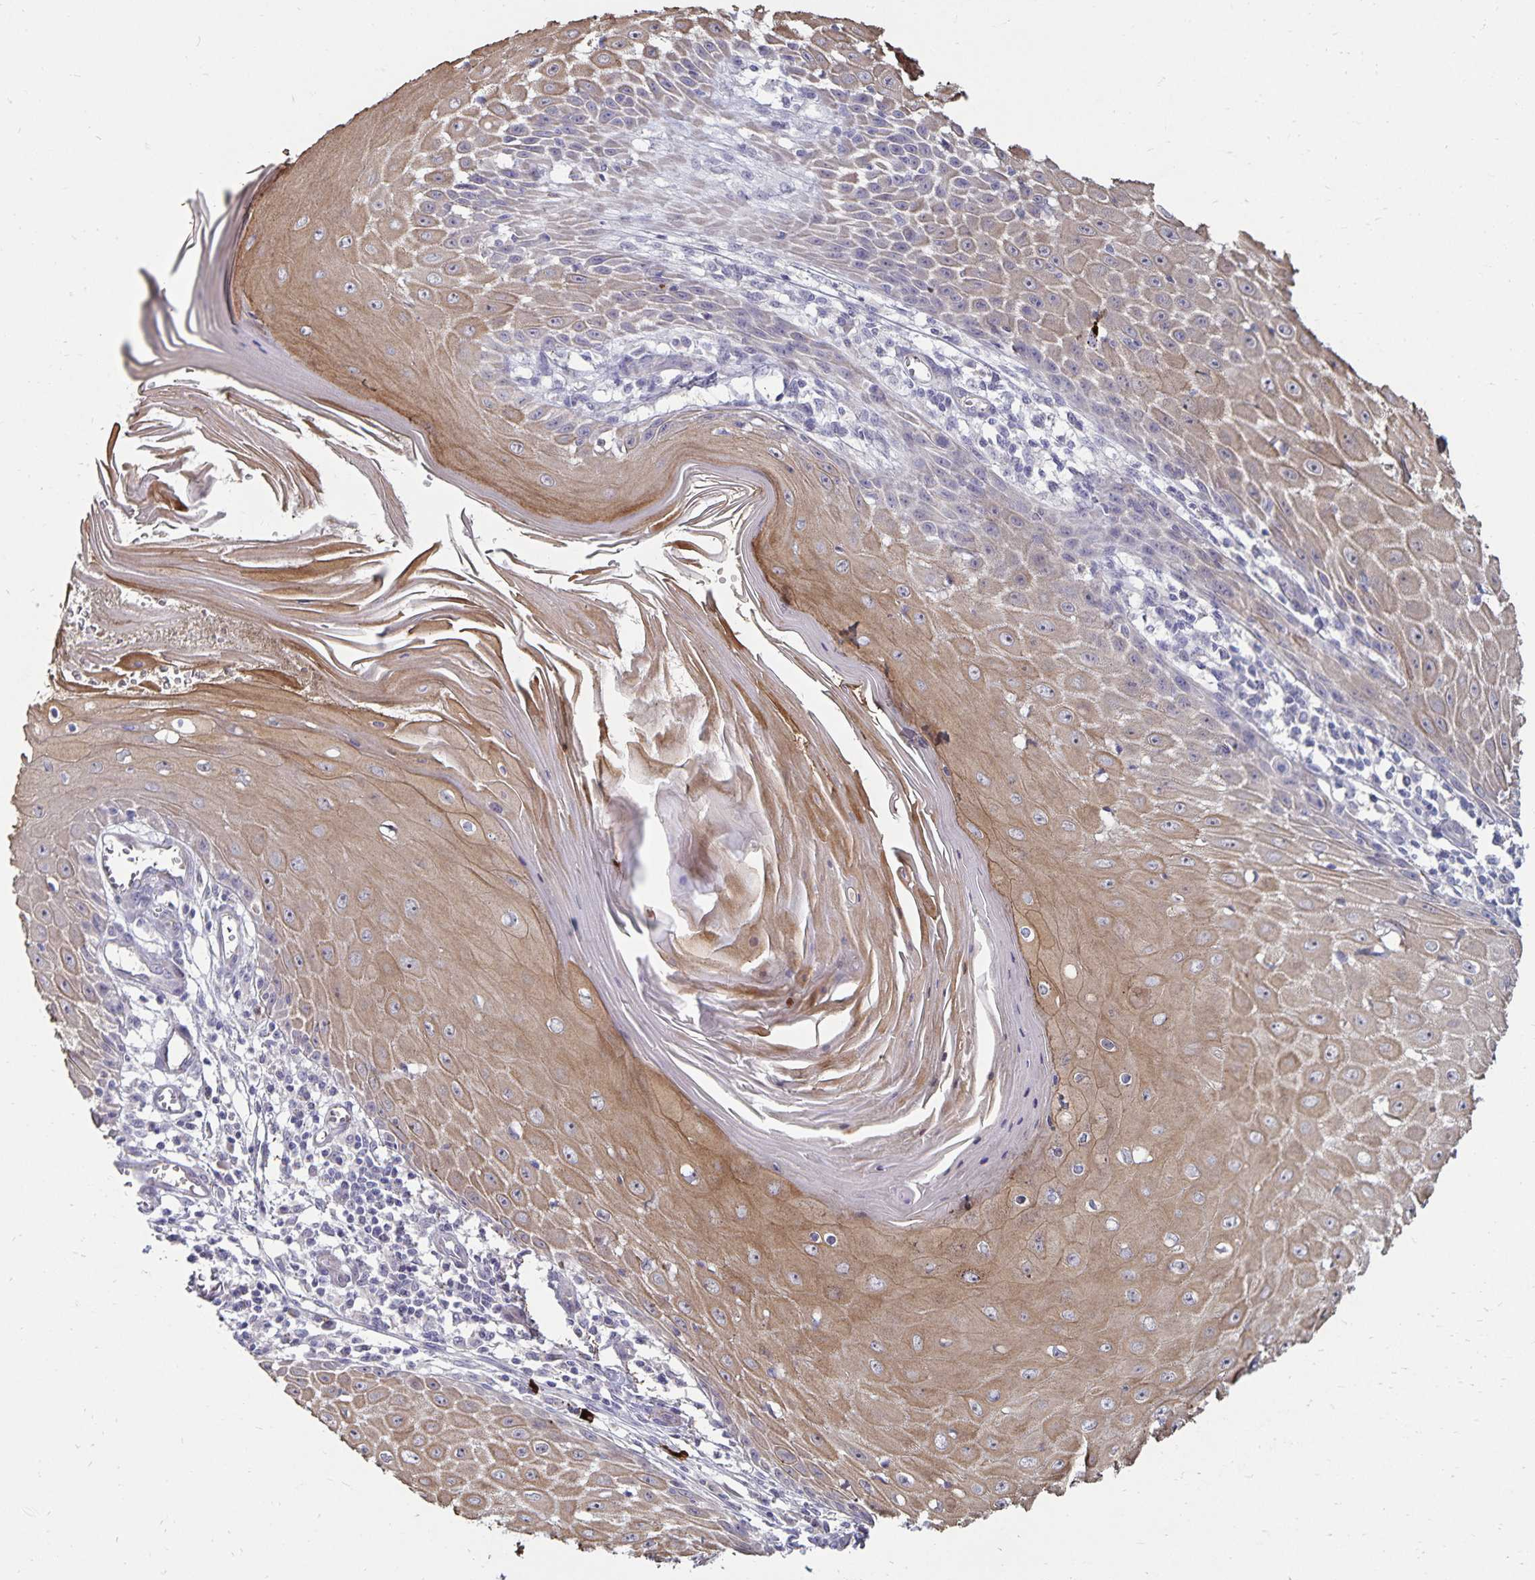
{"staining": {"intensity": "moderate", "quantity": "25%-75%", "location": "cytoplasmic/membranous"}, "tissue": "skin cancer", "cell_type": "Tumor cells", "image_type": "cancer", "snomed": [{"axis": "morphology", "description": "Squamous cell carcinoma, NOS"}, {"axis": "topography", "description": "Skin"}], "caption": "An image of human skin squamous cell carcinoma stained for a protein reveals moderate cytoplasmic/membranous brown staining in tumor cells.", "gene": "CDKN2B", "patient": {"sex": "female", "age": 73}}